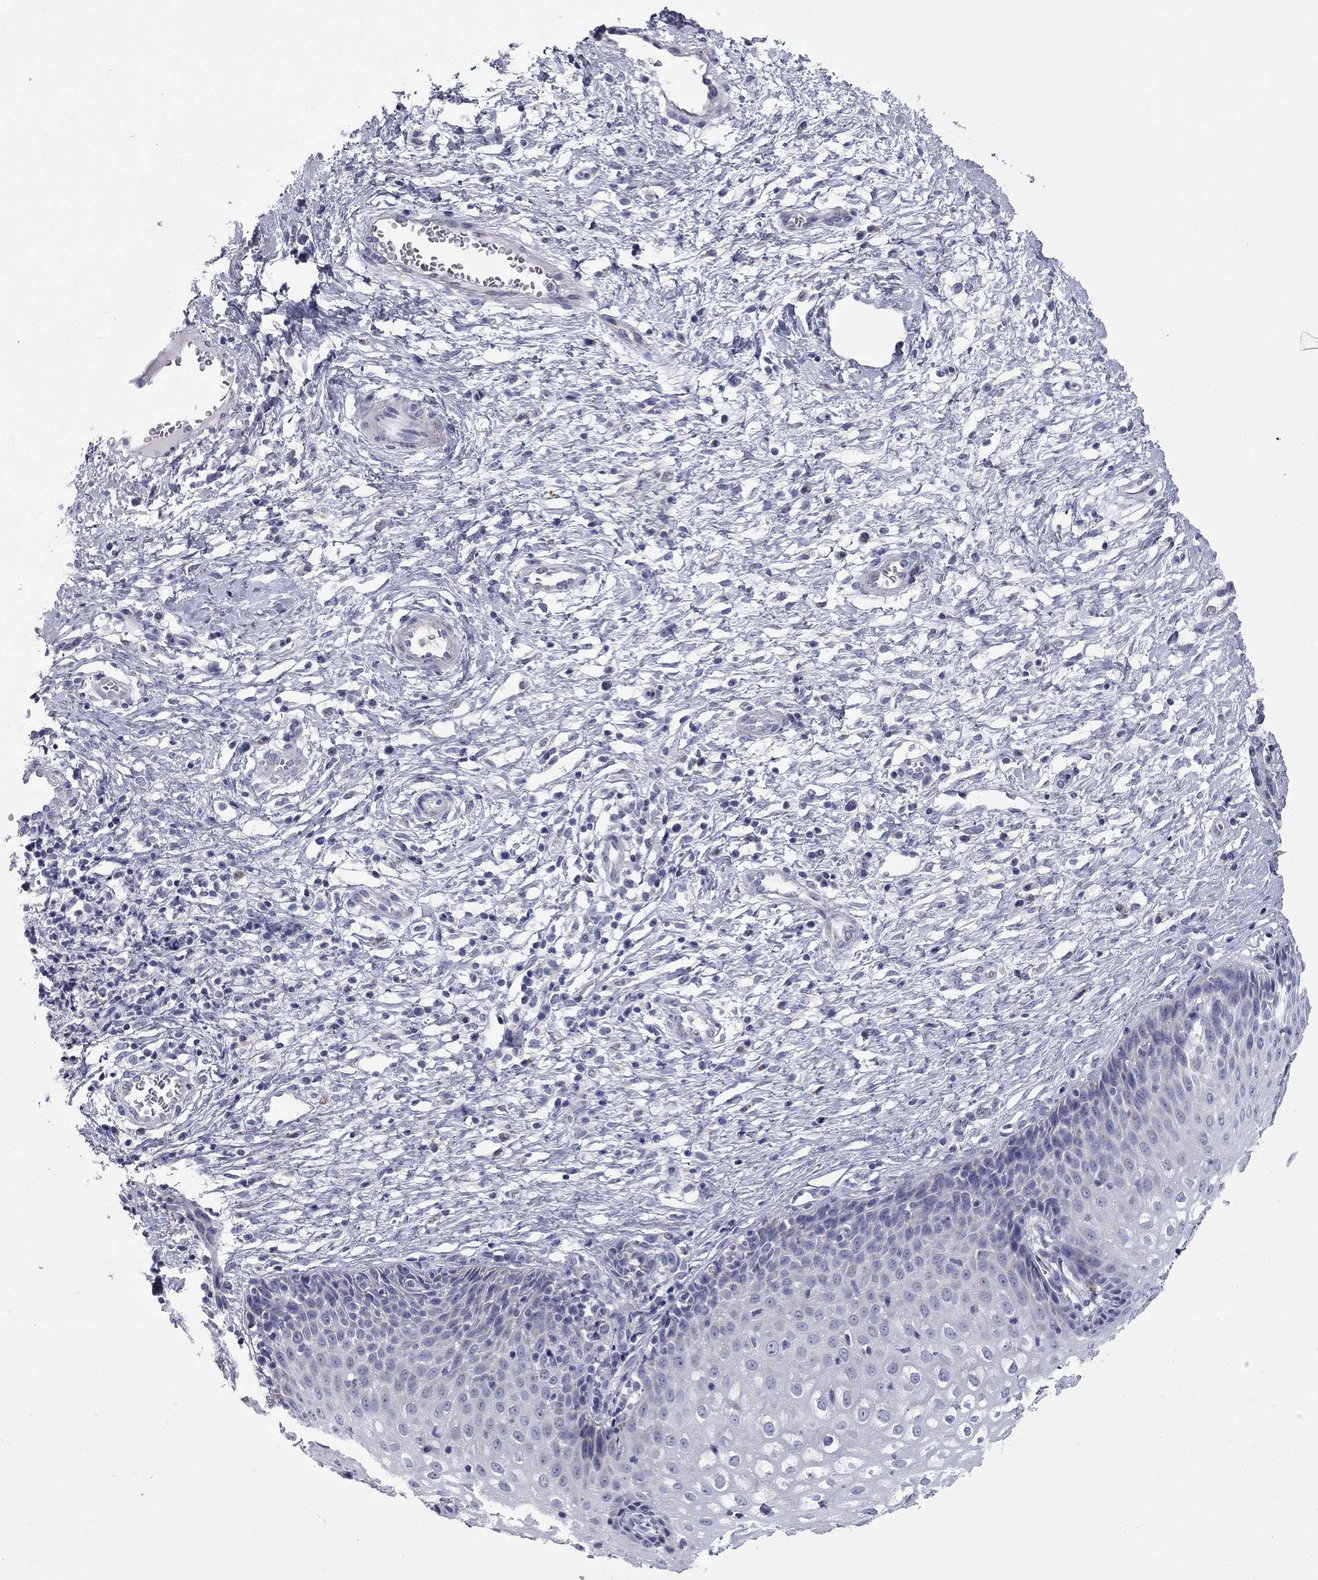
{"staining": {"intensity": "negative", "quantity": "none", "location": "none"}, "tissue": "cervix", "cell_type": "Glandular cells", "image_type": "normal", "snomed": [{"axis": "morphology", "description": "Normal tissue, NOS"}, {"axis": "topography", "description": "Cervix"}], "caption": "Benign cervix was stained to show a protein in brown. There is no significant staining in glandular cells. Brightfield microscopy of IHC stained with DAB (3,3'-diaminobenzidine) (brown) and hematoxylin (blue), captured at high magnification.", "gene": "ZP2", "patient": {"sex": "female", "age": 36}}